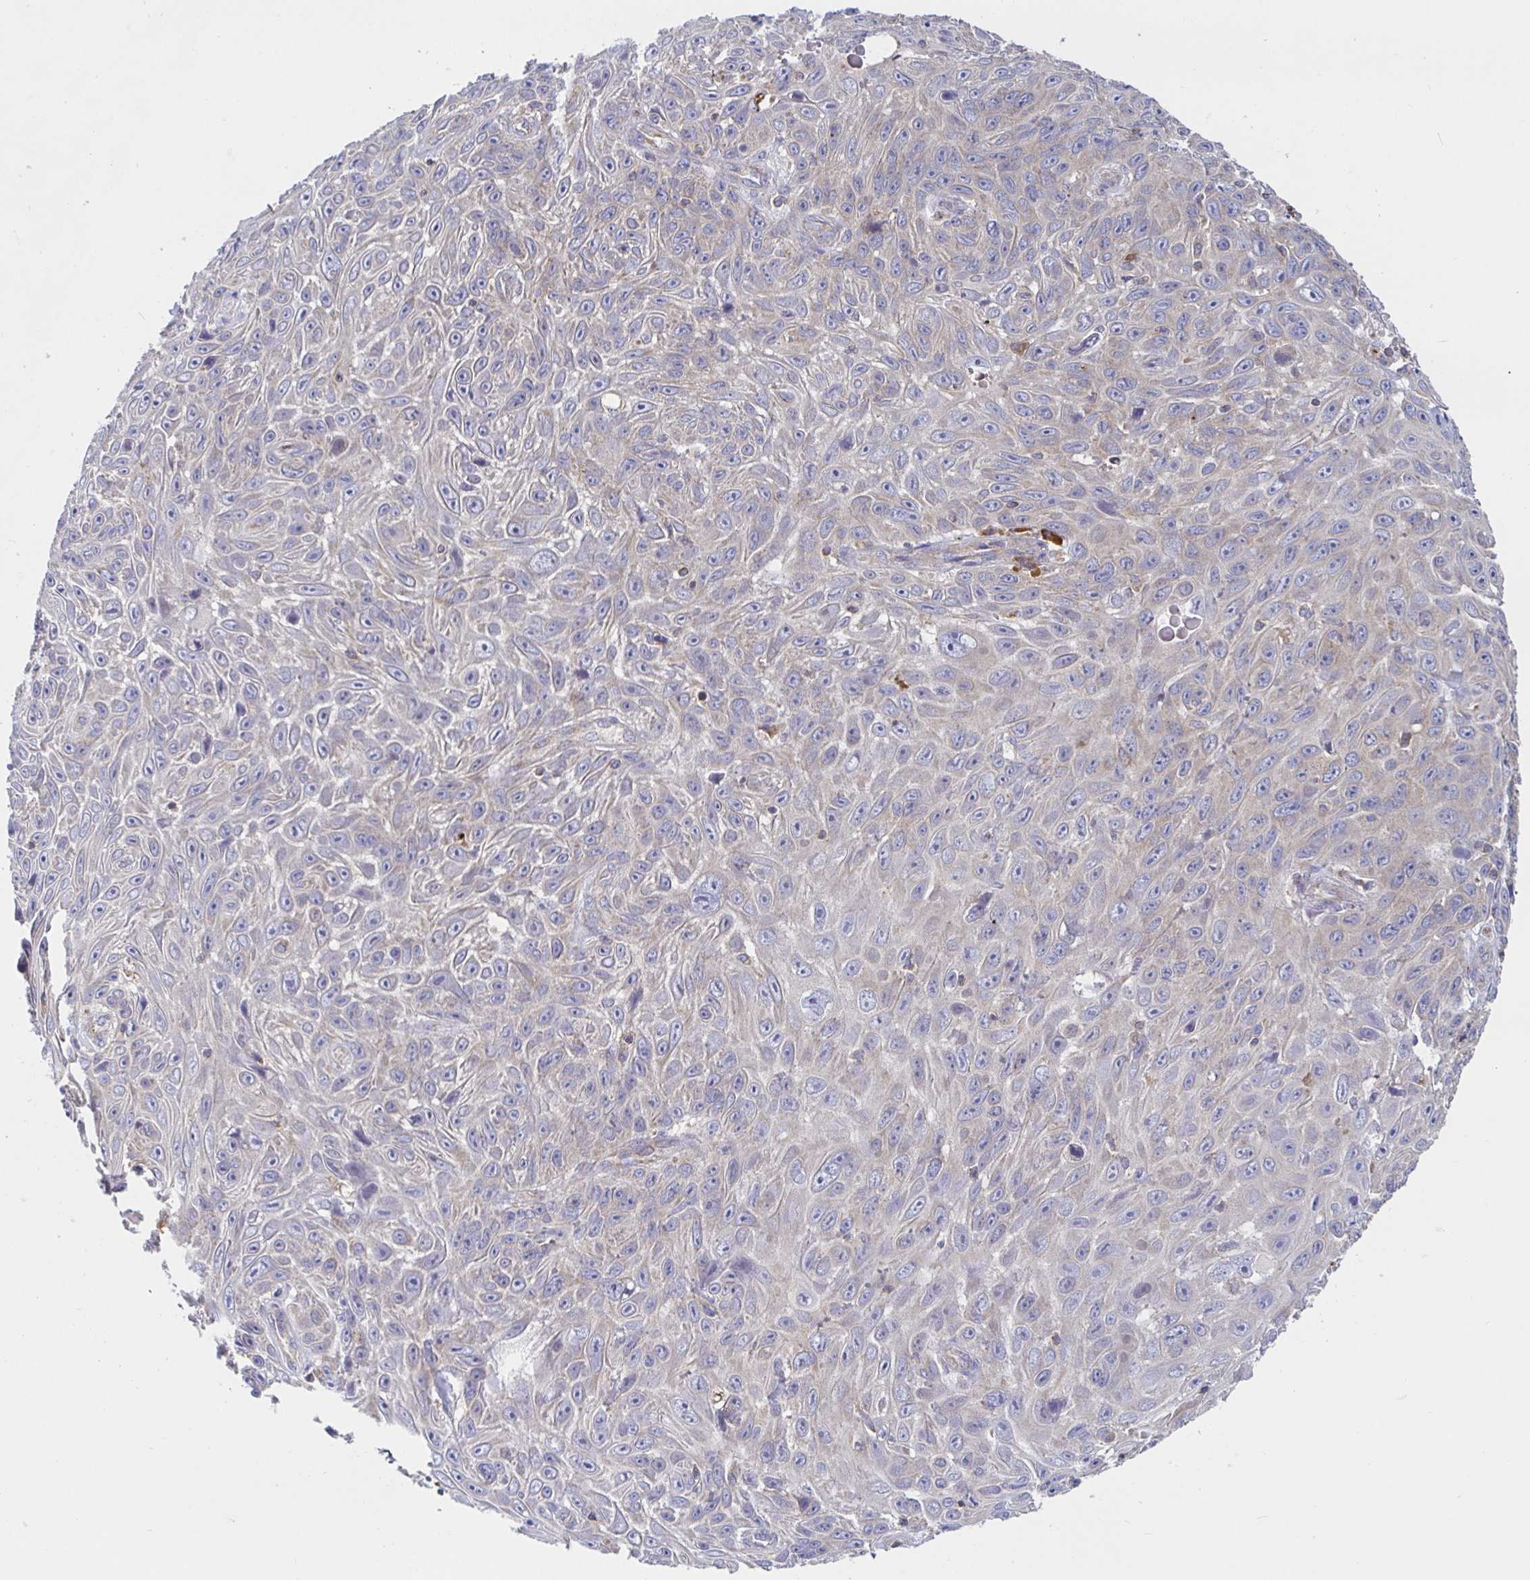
{"staining": {"intensity": "negative", "quantity": "none", "location": "none"}, "tissue": "skin cancer", "cell_type": "Tumor cells", "image_type": "cancer", "snomed": [{"axis": "morphology", "description": "Squamous cell carcinoma, NOS"}, {"axis": "topography", "description": "Skin"}], "caption": "Immunohistochemistry (IHC) image of human skin cancer stained for a protein (brown), which demonstrates no staining in tumor cells.", "gene": "PRDX3", "patient": {"sex": "male", "age": 82}}